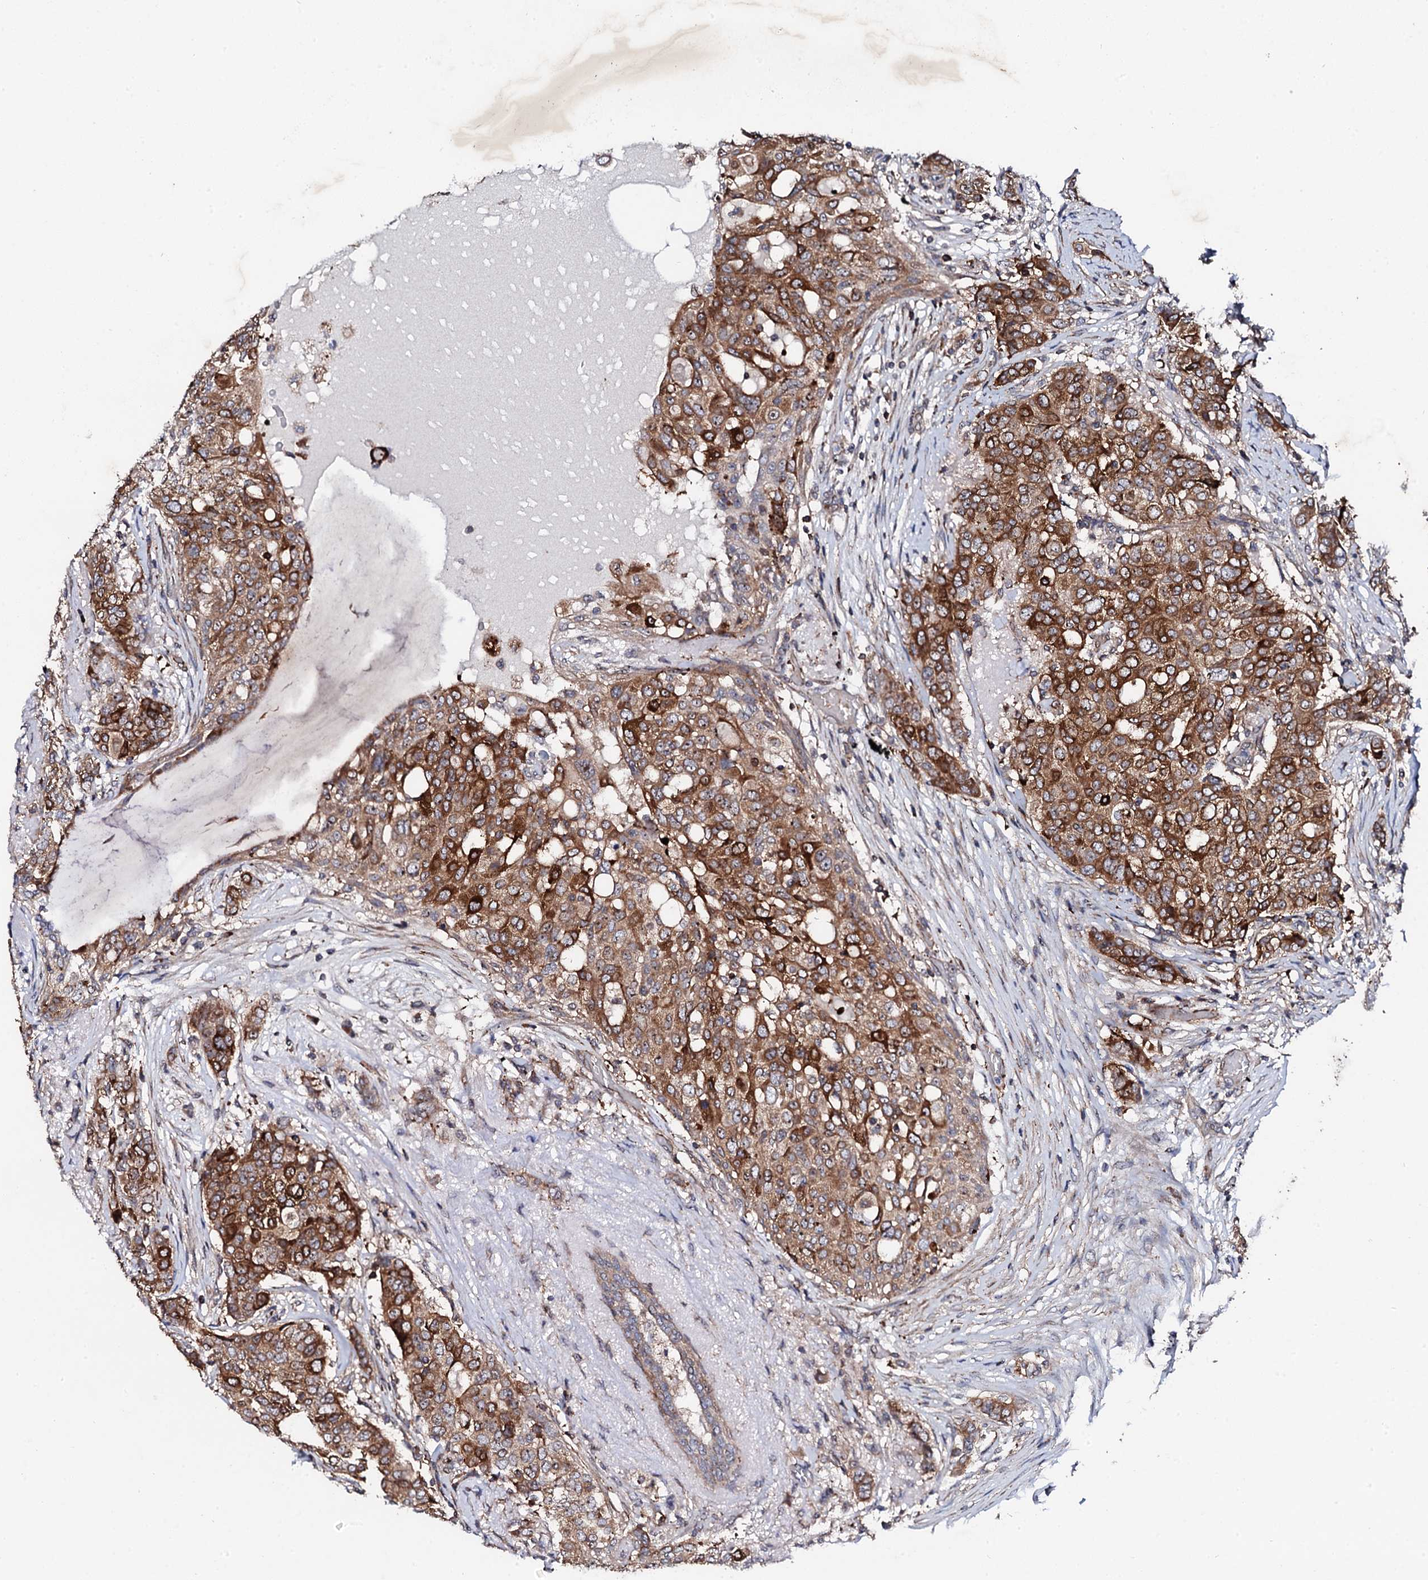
{"staining": {"intensity": "strong", "quantity": ">75%", "location": "cytoplasmic/membranous"}, "tissue": "breast cancer", "cell_type": "Tumor cells", "image_type": "cancer", "snomed": [{"axis": "morphology", "description": "Lobular carcinoma"}, {"axis": "topography", "description": "Breast"}], "caption": "This is a photomicrograph of immunohistochemistry staining of breast lobular carcinoma, which shows strong staining in the cytoplasmic/membranous of tumor cells.", "gene": "GTPBP4", "patient": {"sex": "female", "age": 51}}